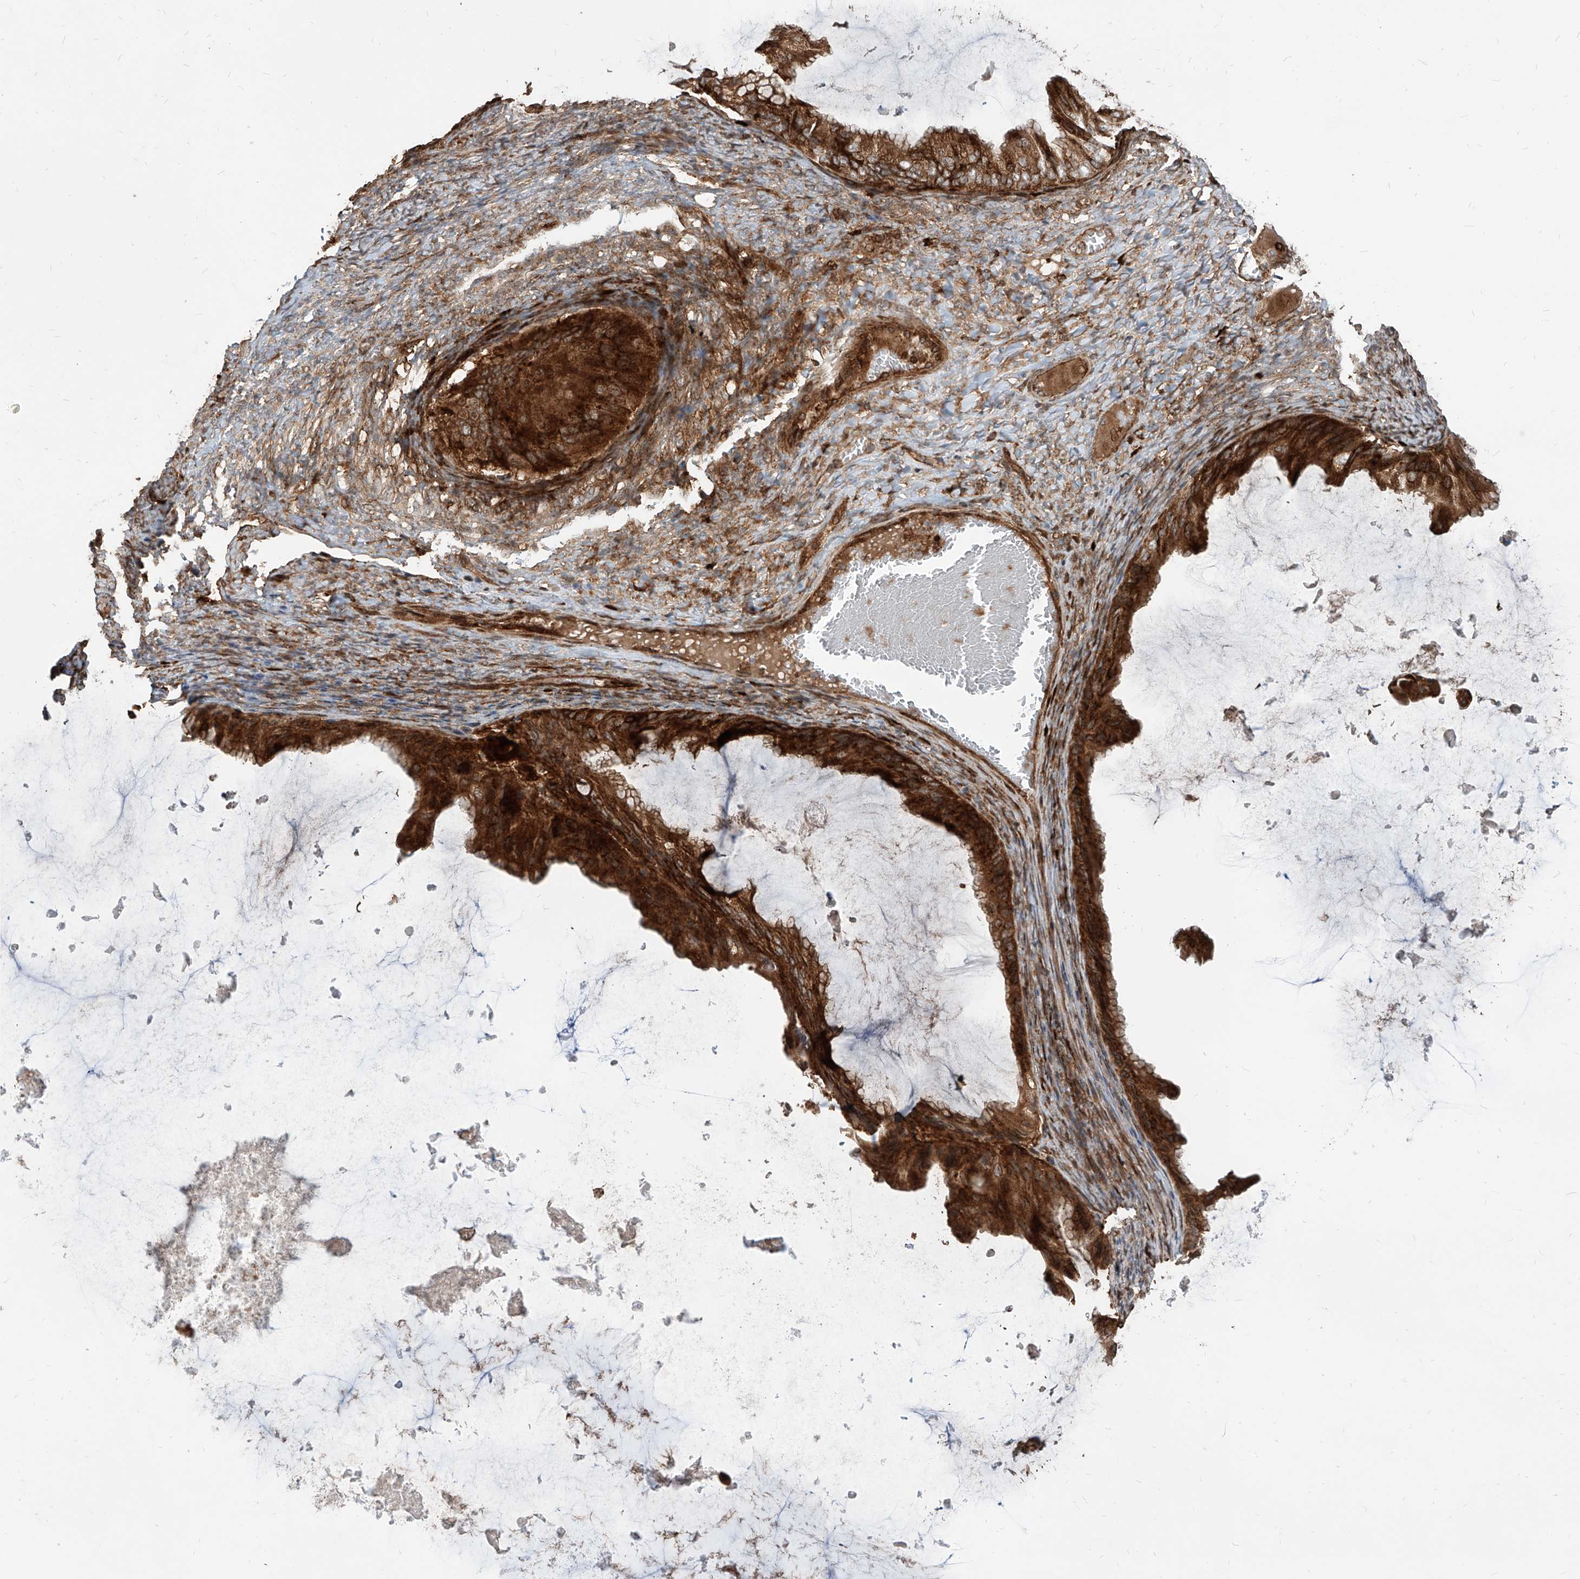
{"staining": {"intensity": "strong", "quantity": ">75%", "location": "cytoplasmic/membranous"}, "tissue": "ovarian cancer", "cell_type": "Tumor cells", "image_type": "cancer", "snomed": [{"axis": "morphology", "description": "Cystadenocarcinoma, mucinous, NOS"}, {"axis": "topography", "description": "Ovary"}], "caption": "A brown stain labels strong cytoplasmic/membranous positivity of a protein in ovarian mucinous cystadenocarcinoma tumor cells.", "gene": "MAGED2", "patient": {"sex": "female", "age": 61}}